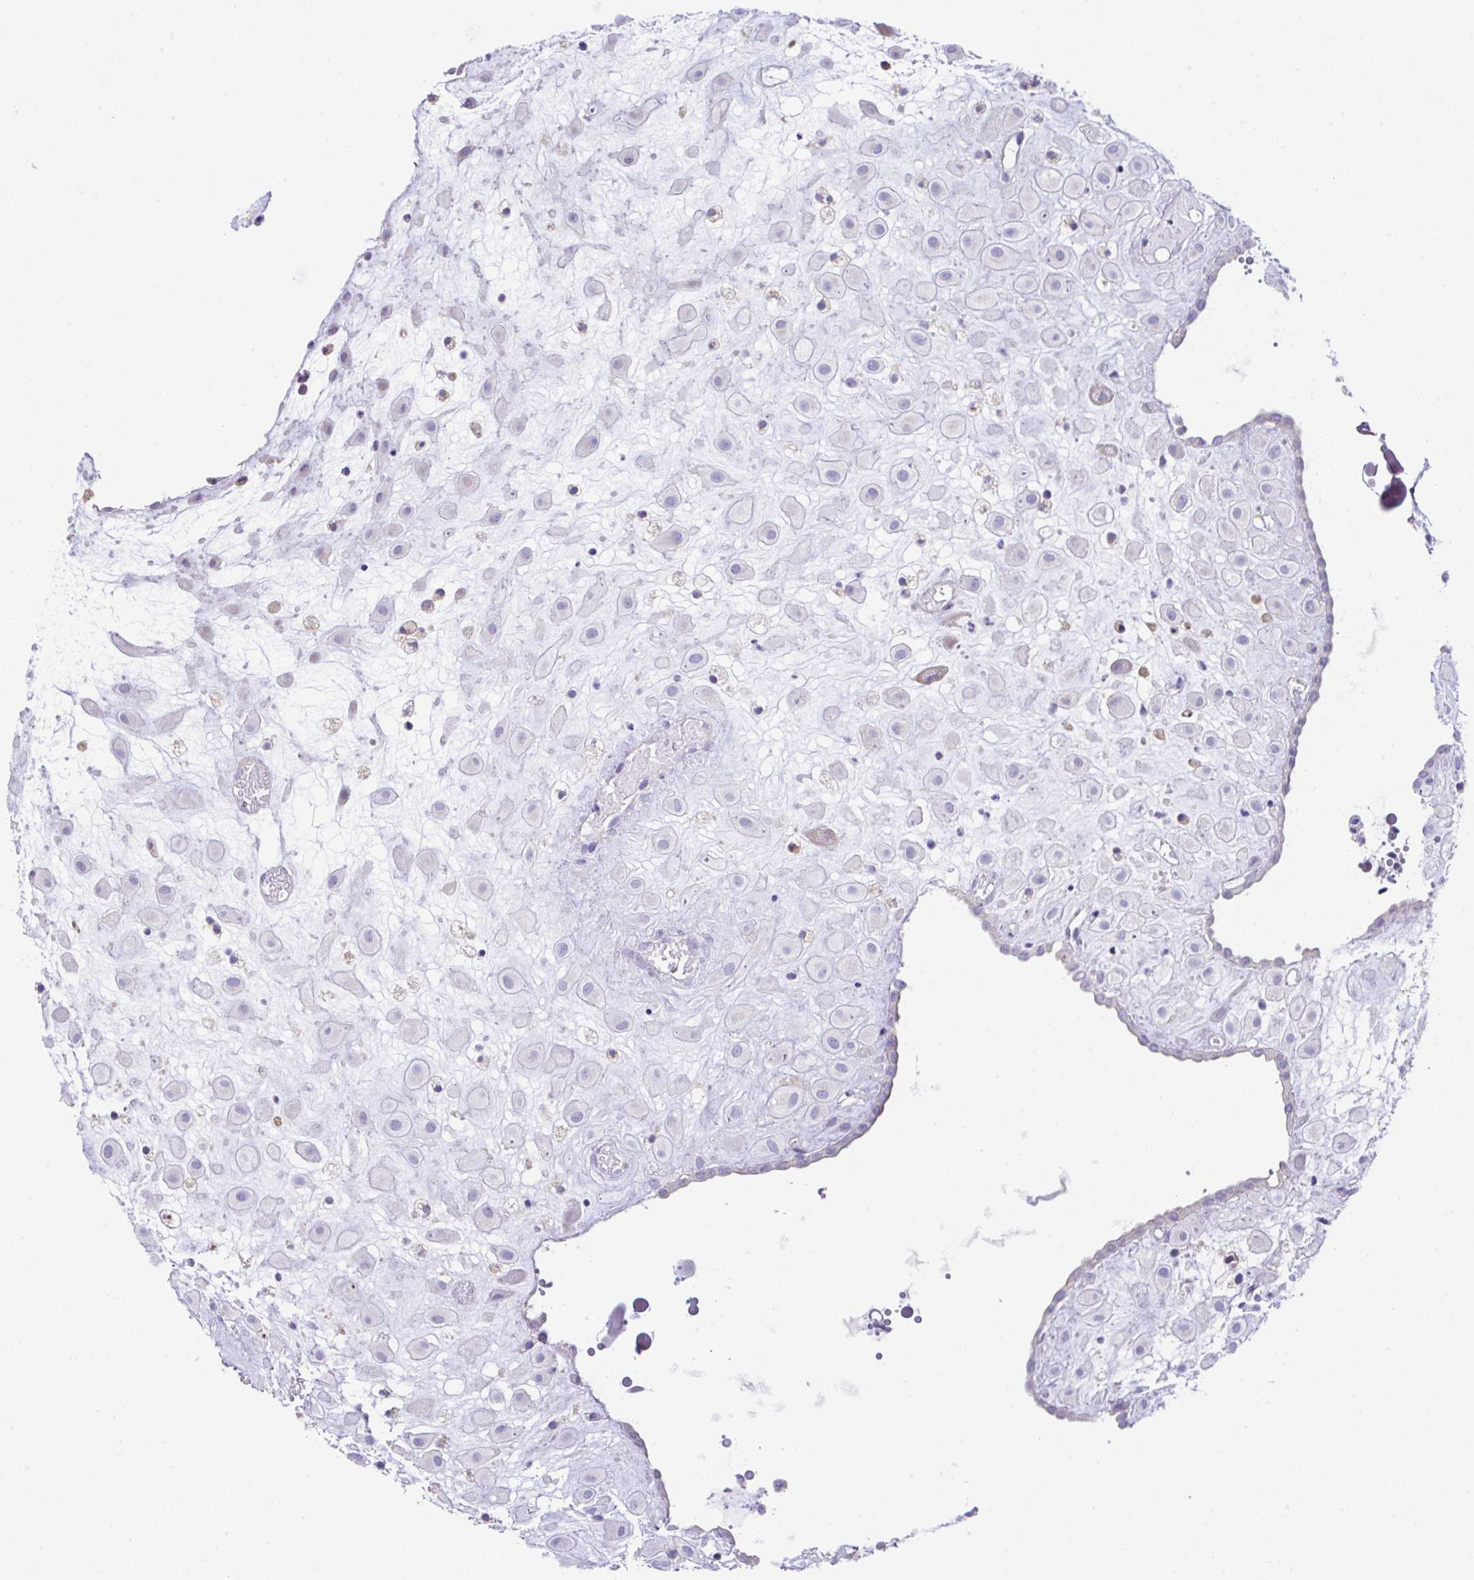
{"staining": {"intensity": "negative", "quantity": "none", "location": "none"}, "tissue": "placenta", "cell_type": "Decidual cells", "image_type": "normal", "snomed": [{"axis": "morphology", "description": "Normal tissue, NOS"}, {"axis": "topography", "description": "Placenta"}], "caption": "Immunohistochemistry image of unremarkable human placenta stained for a protein (brown), which displays no expression in decidual cells. The staining is performed using DAB (3,3'-diaminobenzidine) brown chromogen with nuclei counter-stained in using hematoxylin.", "gene": "OR4P4", "patient": {"sex": "female", "age": 24}}